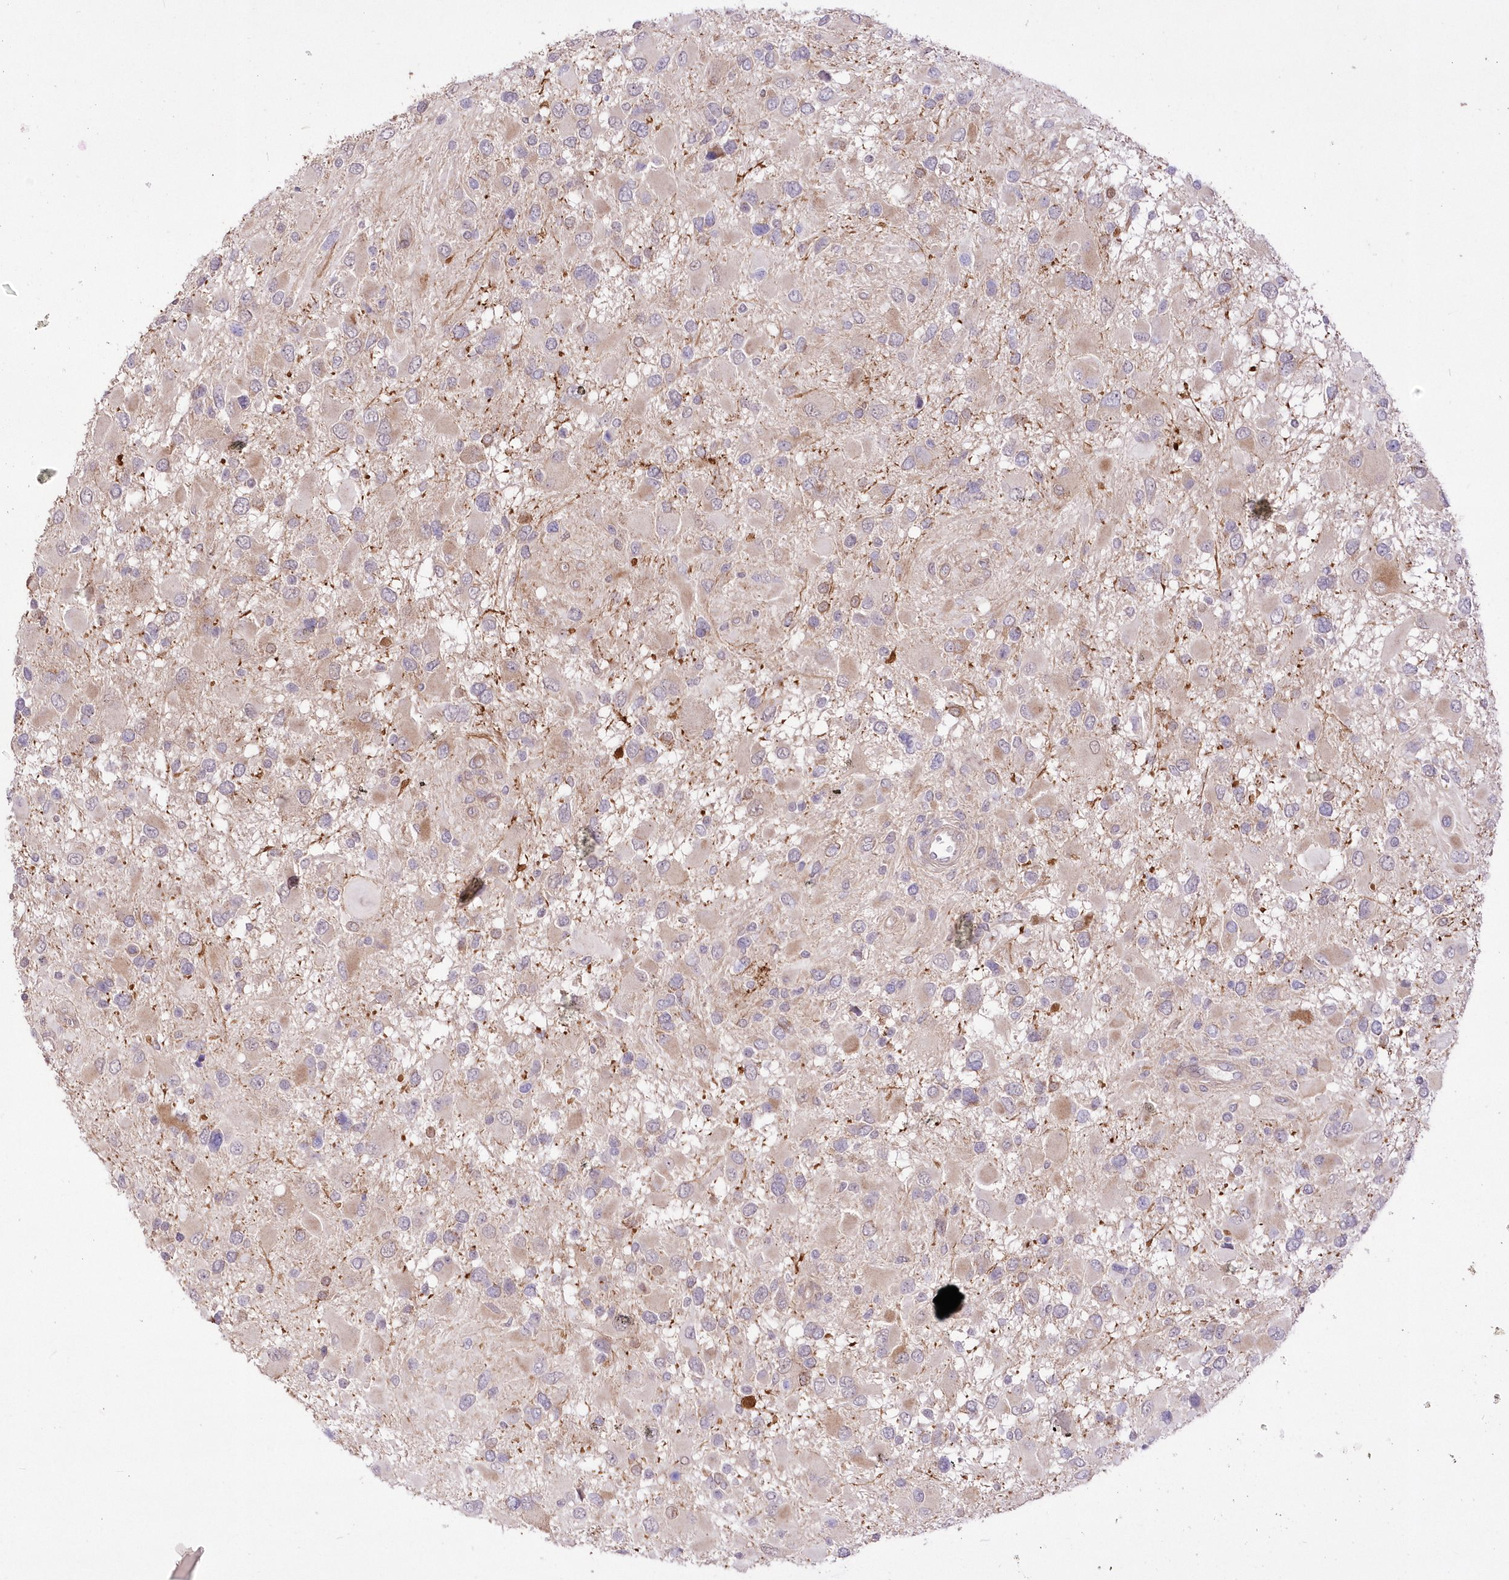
{"staining": {"intensity": "weak", "quantity": "<25%", "location": "cytoplasmic/membranous"}, "tissue": "glioma", "cell_type": "Tumor cells", "image_type": "cancer", "snomed": [{"axis": "morphology", "description": "Glioma, malignant, High grade"}, {"axis": "topography", "description": "Brain"}], "caption": "Tumor cells are negative for brown protein staining in glioma.", "gene": "FAM241B", "patient": {"sex": "male", "age": 53}}